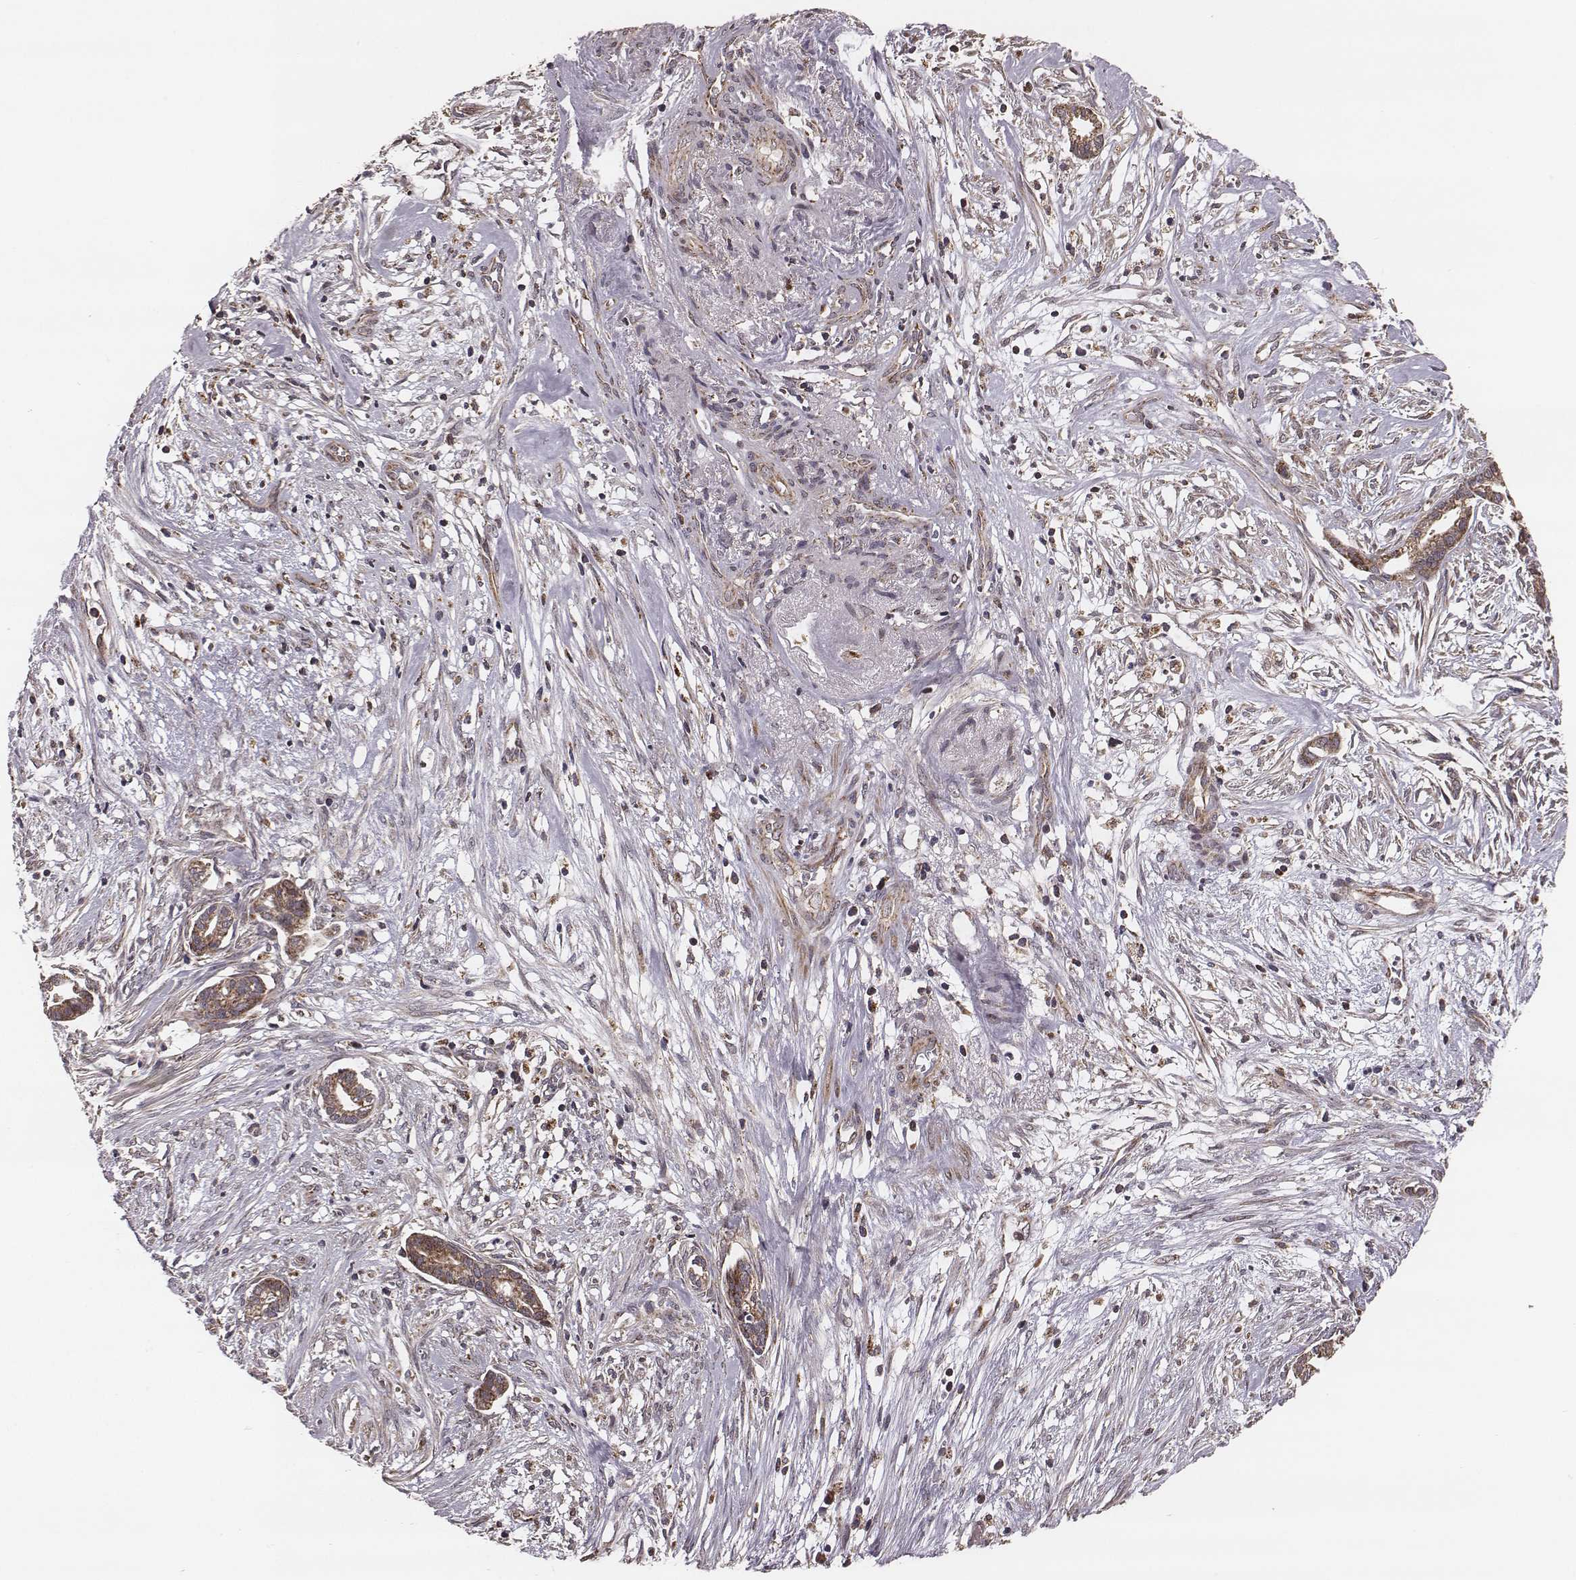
{"staining": {"intensity": "moderate", "quantity": ">75%", "location": "cytoplasmic/membranous"}, "tissue": "cervical cancer", "cell_type": "Tumor cells", "image_type": "cancer", "snomed": [{"axis": "morphology", "description": "Adenocarcinoma, NOS"}, {"axis": "topography", "description": "Cervix"}], "caption": "Immunohistochemistry photomicrograph of adenocarcinoma (cervical) stained for a protein (brown), which shows medium levels of moderate cytoplasmic/membranous expression in about >75% of tumor cells.", "gene": "ZDHHC21", "patient": {"sex": "female", "age": 62}}